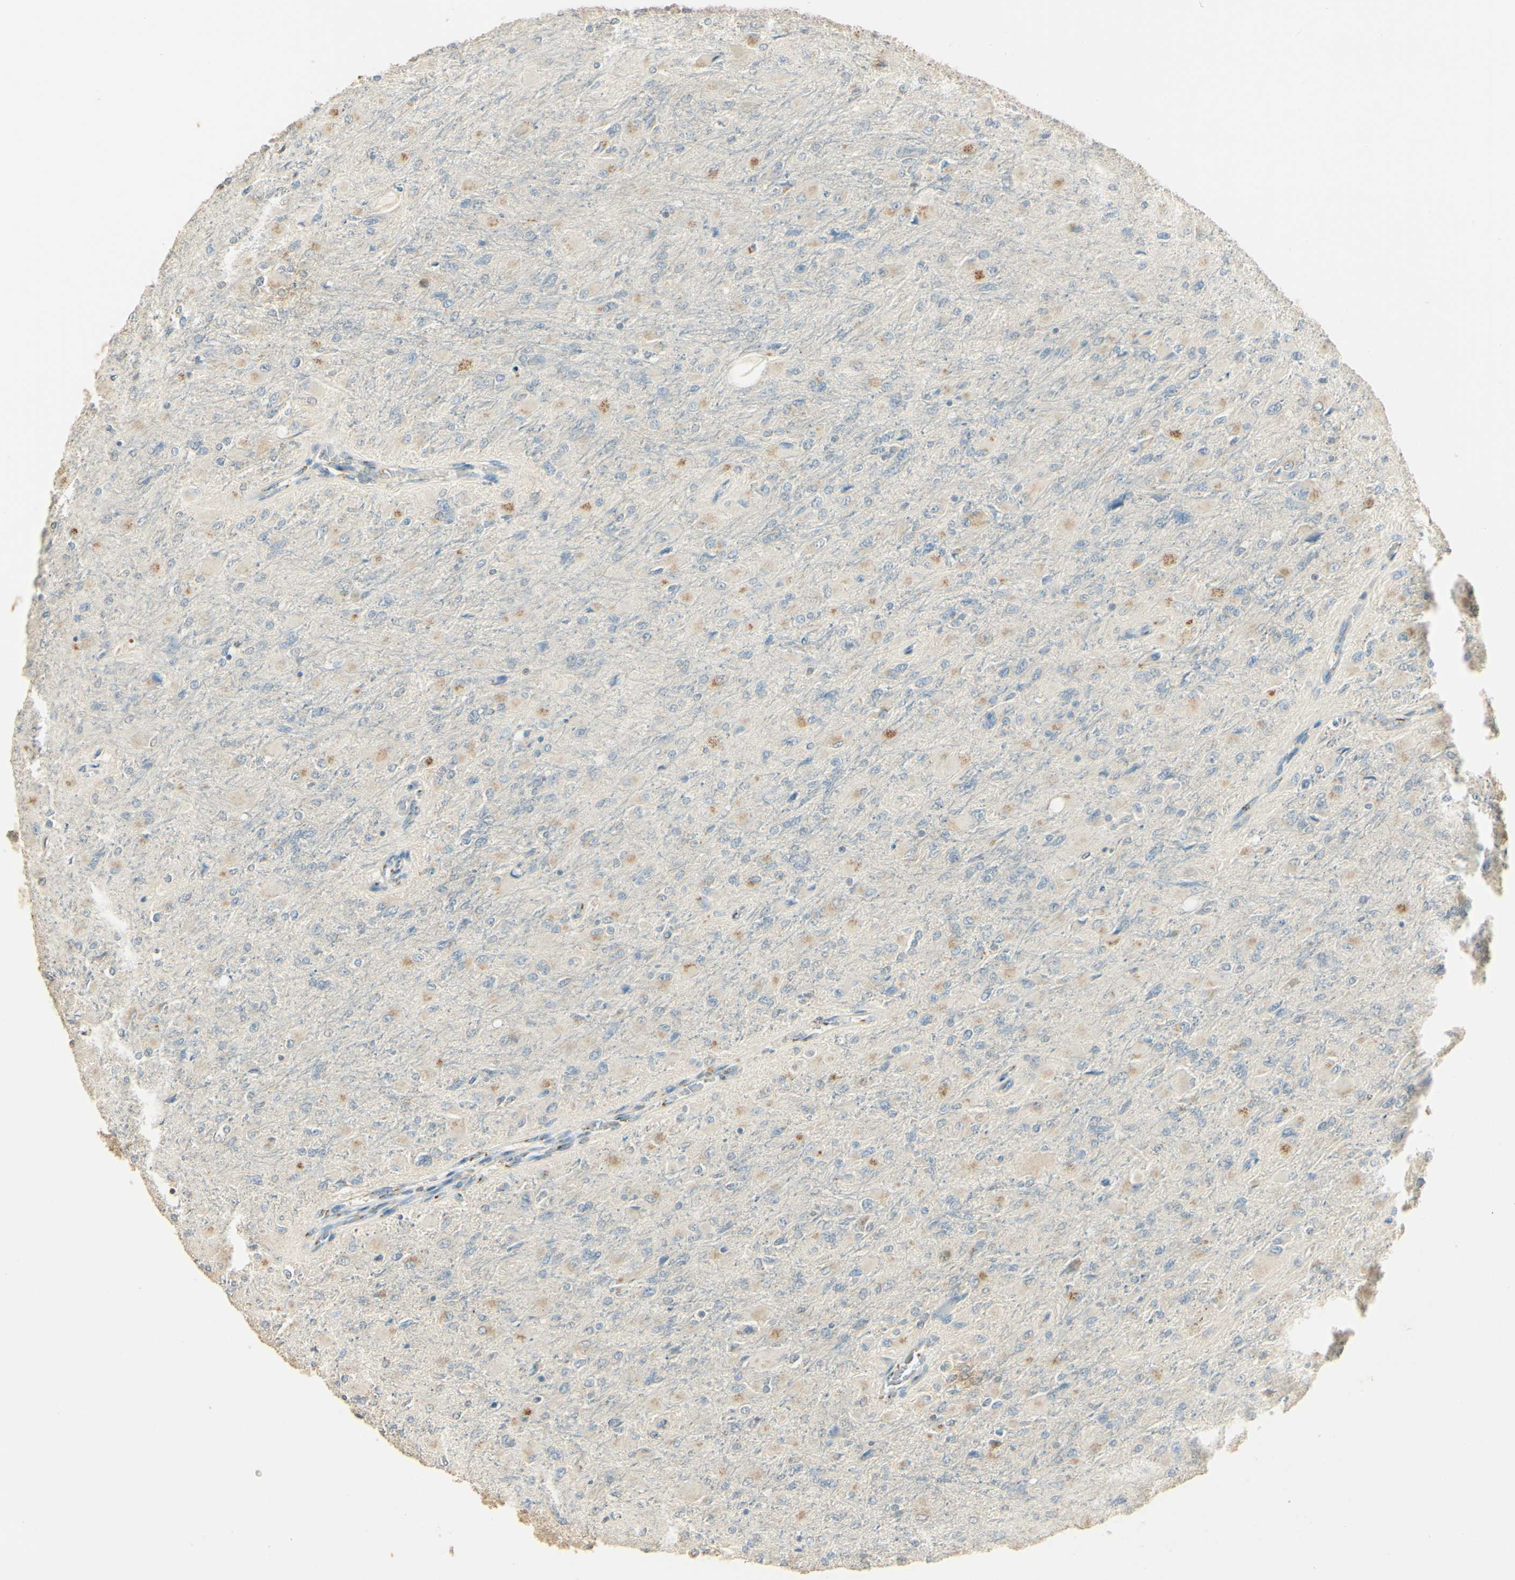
{"staining": {"intensity": "weak", "quantity": "25%-75%", "location": "cytoplasmic/membranous"}, "tissue": "glioma", "cell_type": "Tumor cells", "image_type": "cancer", "snomed": [{"axis": "morphology", "description": "Glioma, malignant, High grade"}, {"axis": "topography", "description": "Cerebral cortex"}], "caption": "Glioma stained with a protein marker demonstrates weak staining in tumor cells.", "gene": "UXS1", "patient": {"sex": "female", "age": 36}}